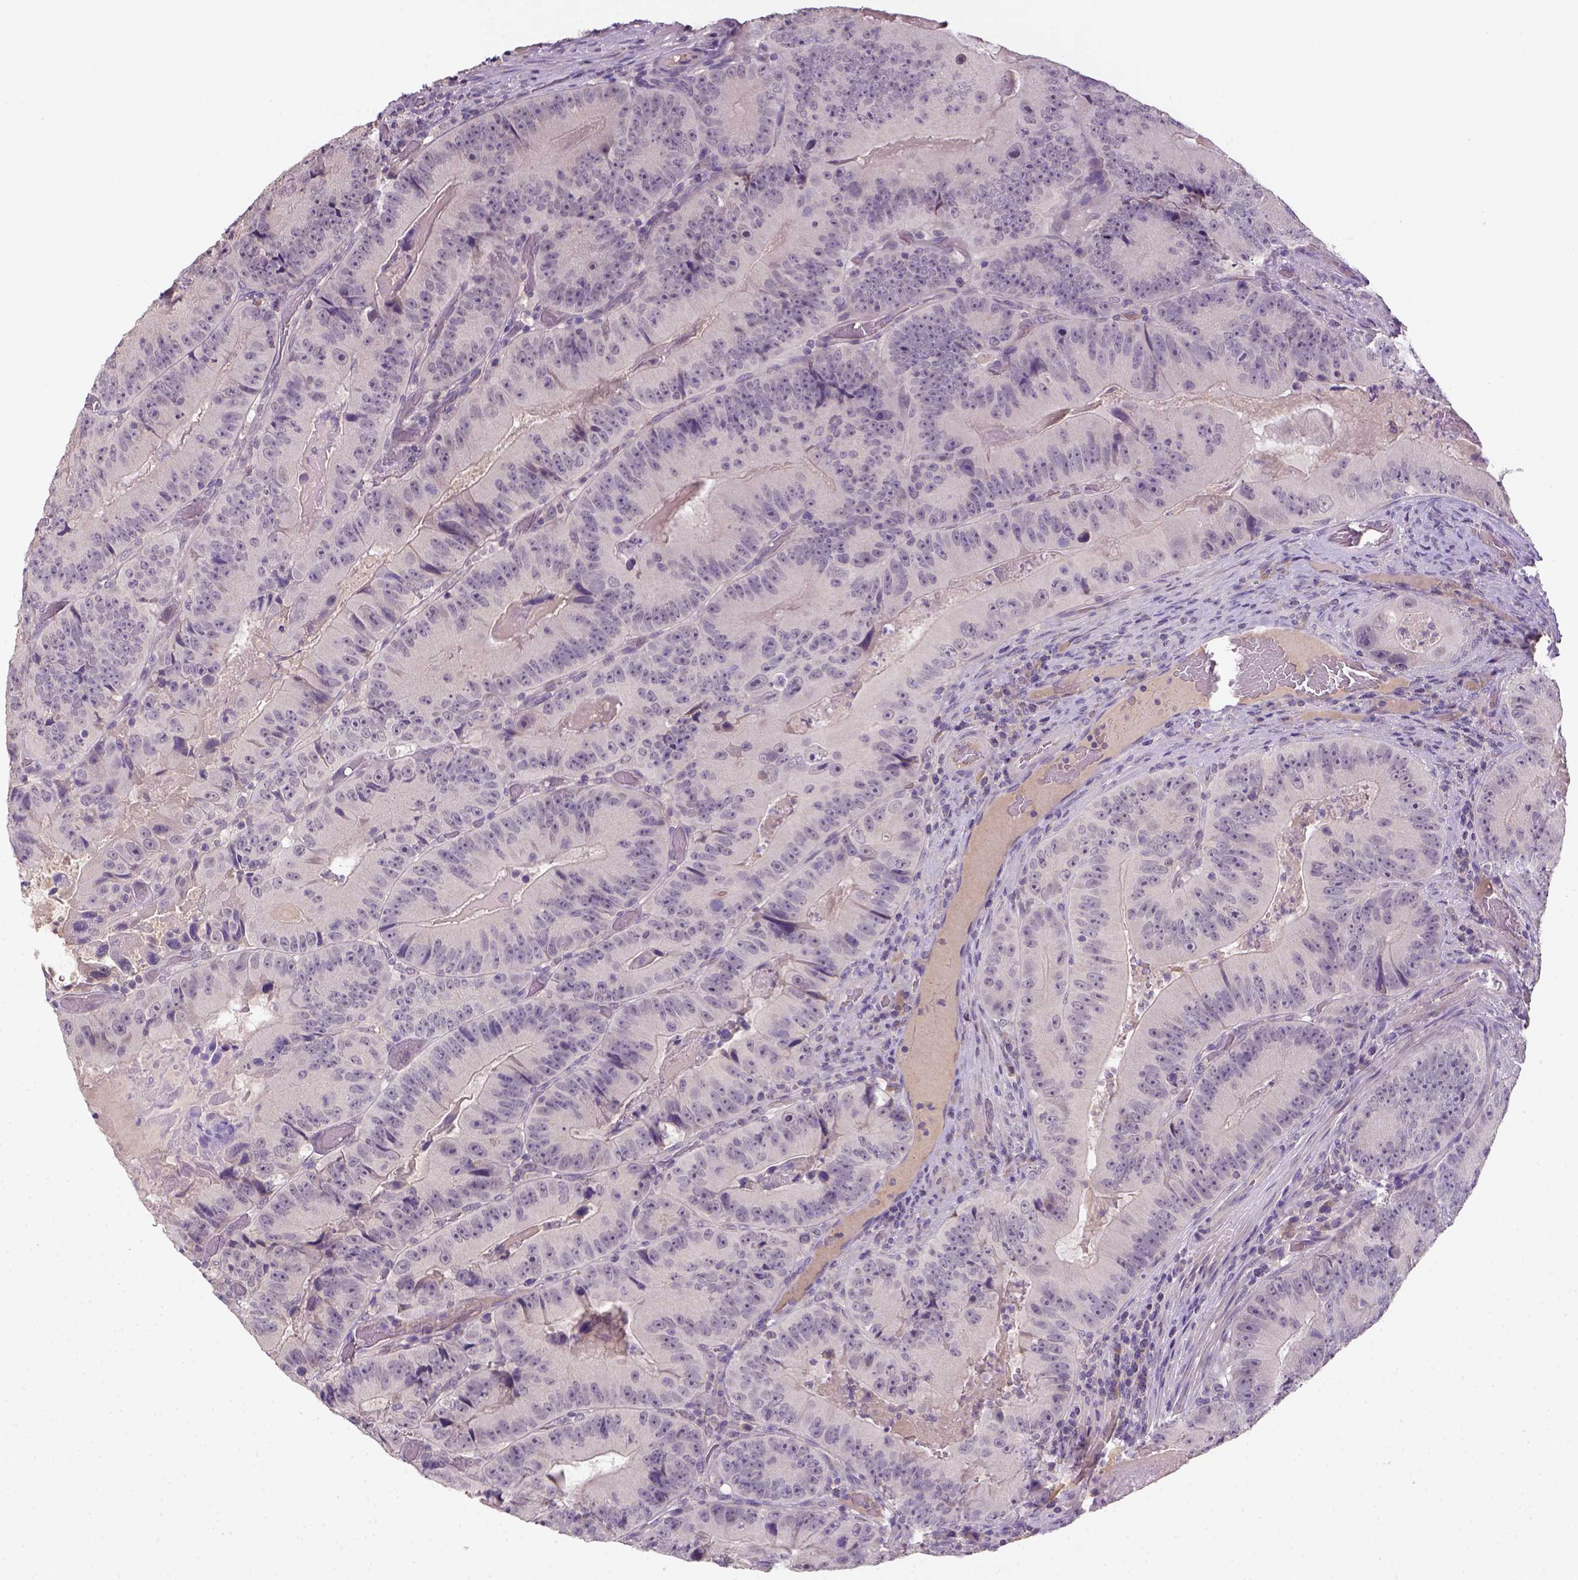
{"staining": {"intensity": "negative", "quantity": "none", "location": "none"}, "tissue": "colorectal cancer", "cell_type": "Tumor cells", "image_type": "cancer", "snomed": [{"axis": "morphology", "description": "Adenocarcinoma, NOS"}, {"axis": "topography", "description": "Colon"}], "caption": "Tumor cells show no significant positivity in adenocarcinoma (colorectal).", "gene": "NLGN2", "patient": {"sex": "female", "age": 86}}